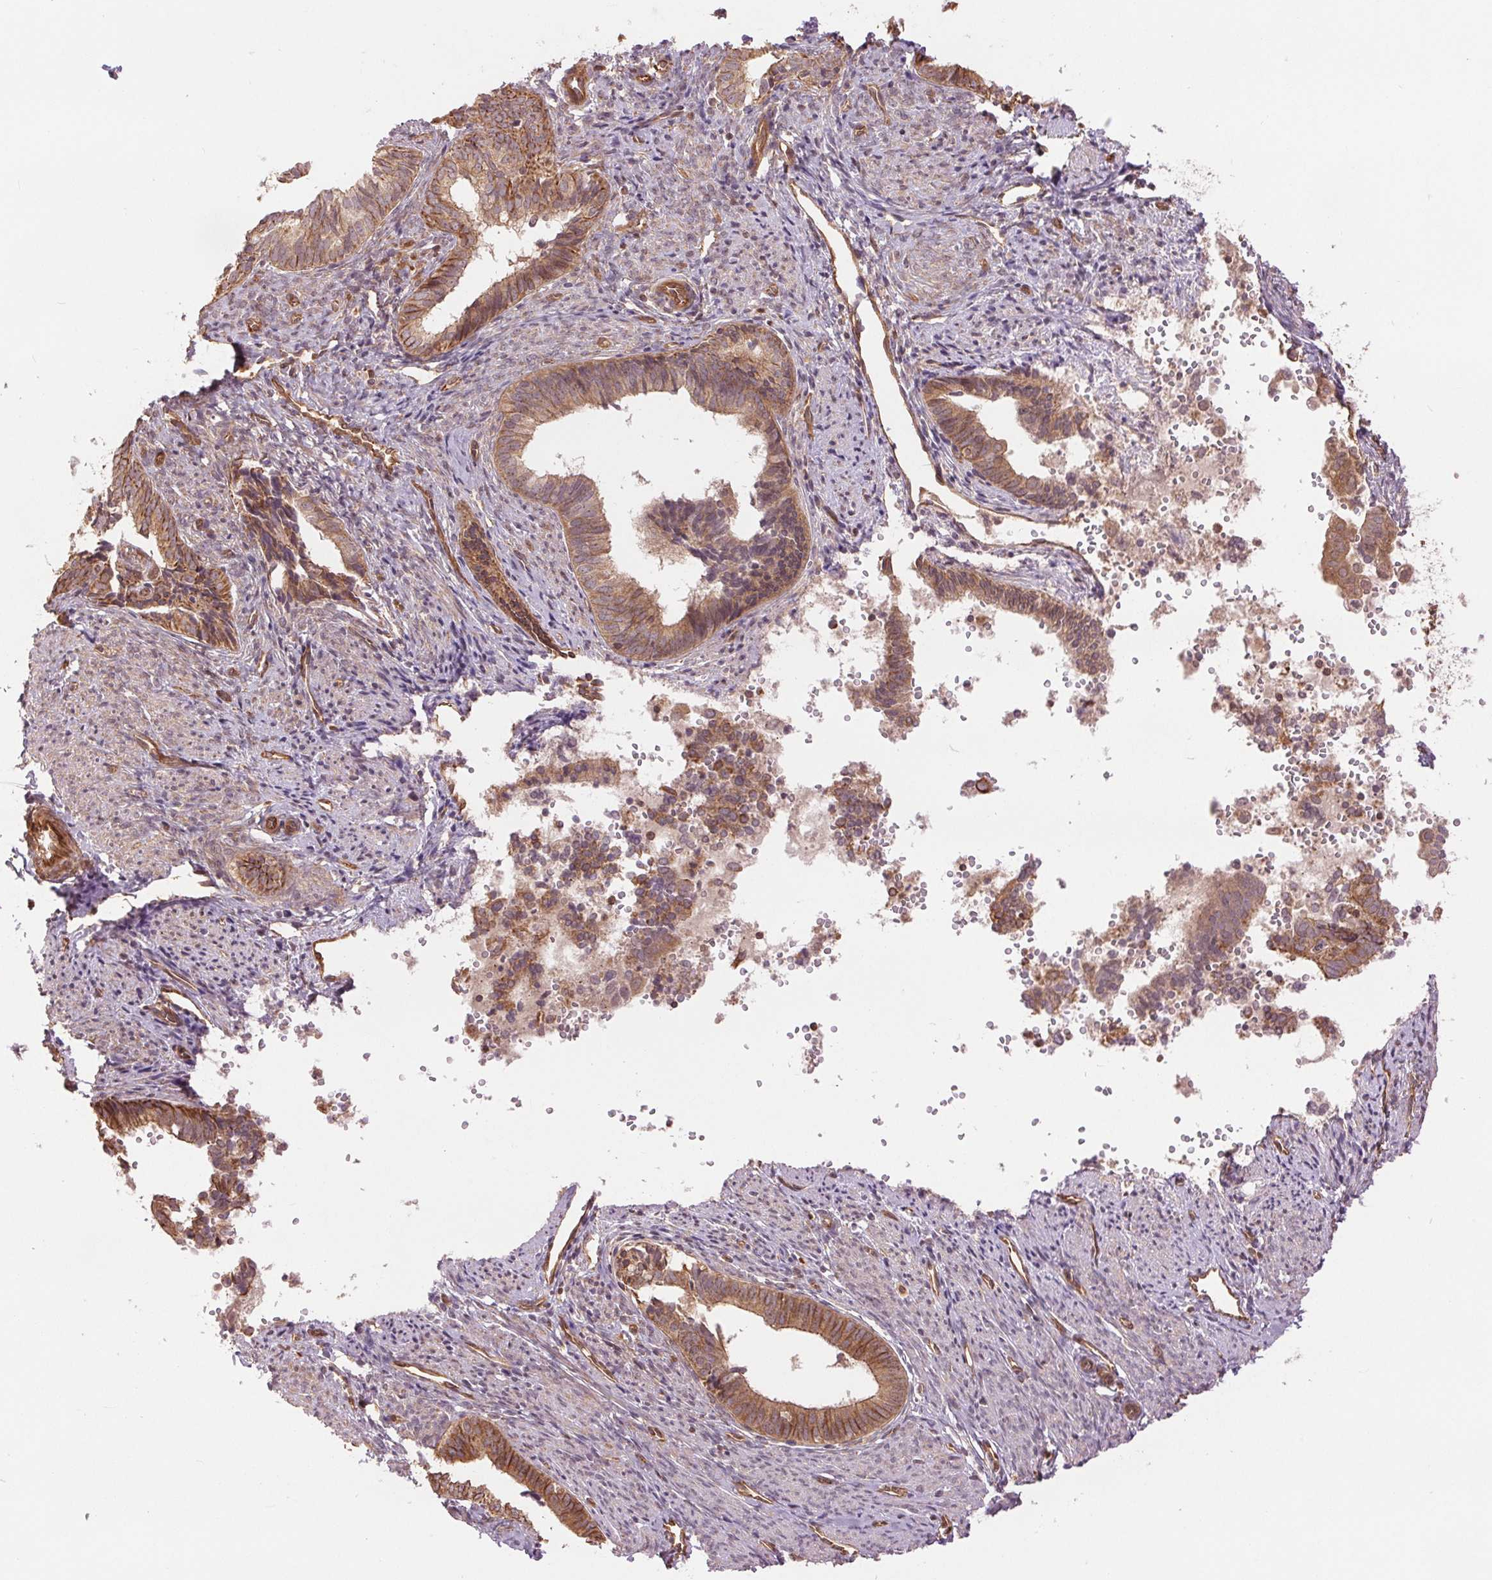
{"staining": {"intensity": "moderate", "quantity": ">75%", "location": "cytoplasmic/membranous"}, "tissue": "endometrial cancer", "cell_type": "Tumor cells", "image_type": "cancer", "snomed": [{"axis": "morphology", "description": "Adenocarcinoma, NOS"}, {"axis": "topography", "description": "Endometrium"}], "caption": "Immunohistochemistry image of human adenocarcinoma (endometrial) stained for a protein (brown), which exhibits medium levels of moderate cytoplasmic/membranous positivity in about >75% of tumor cells.", "gene": "STARD7", "patient": {"sex": "female", "age": 75}}